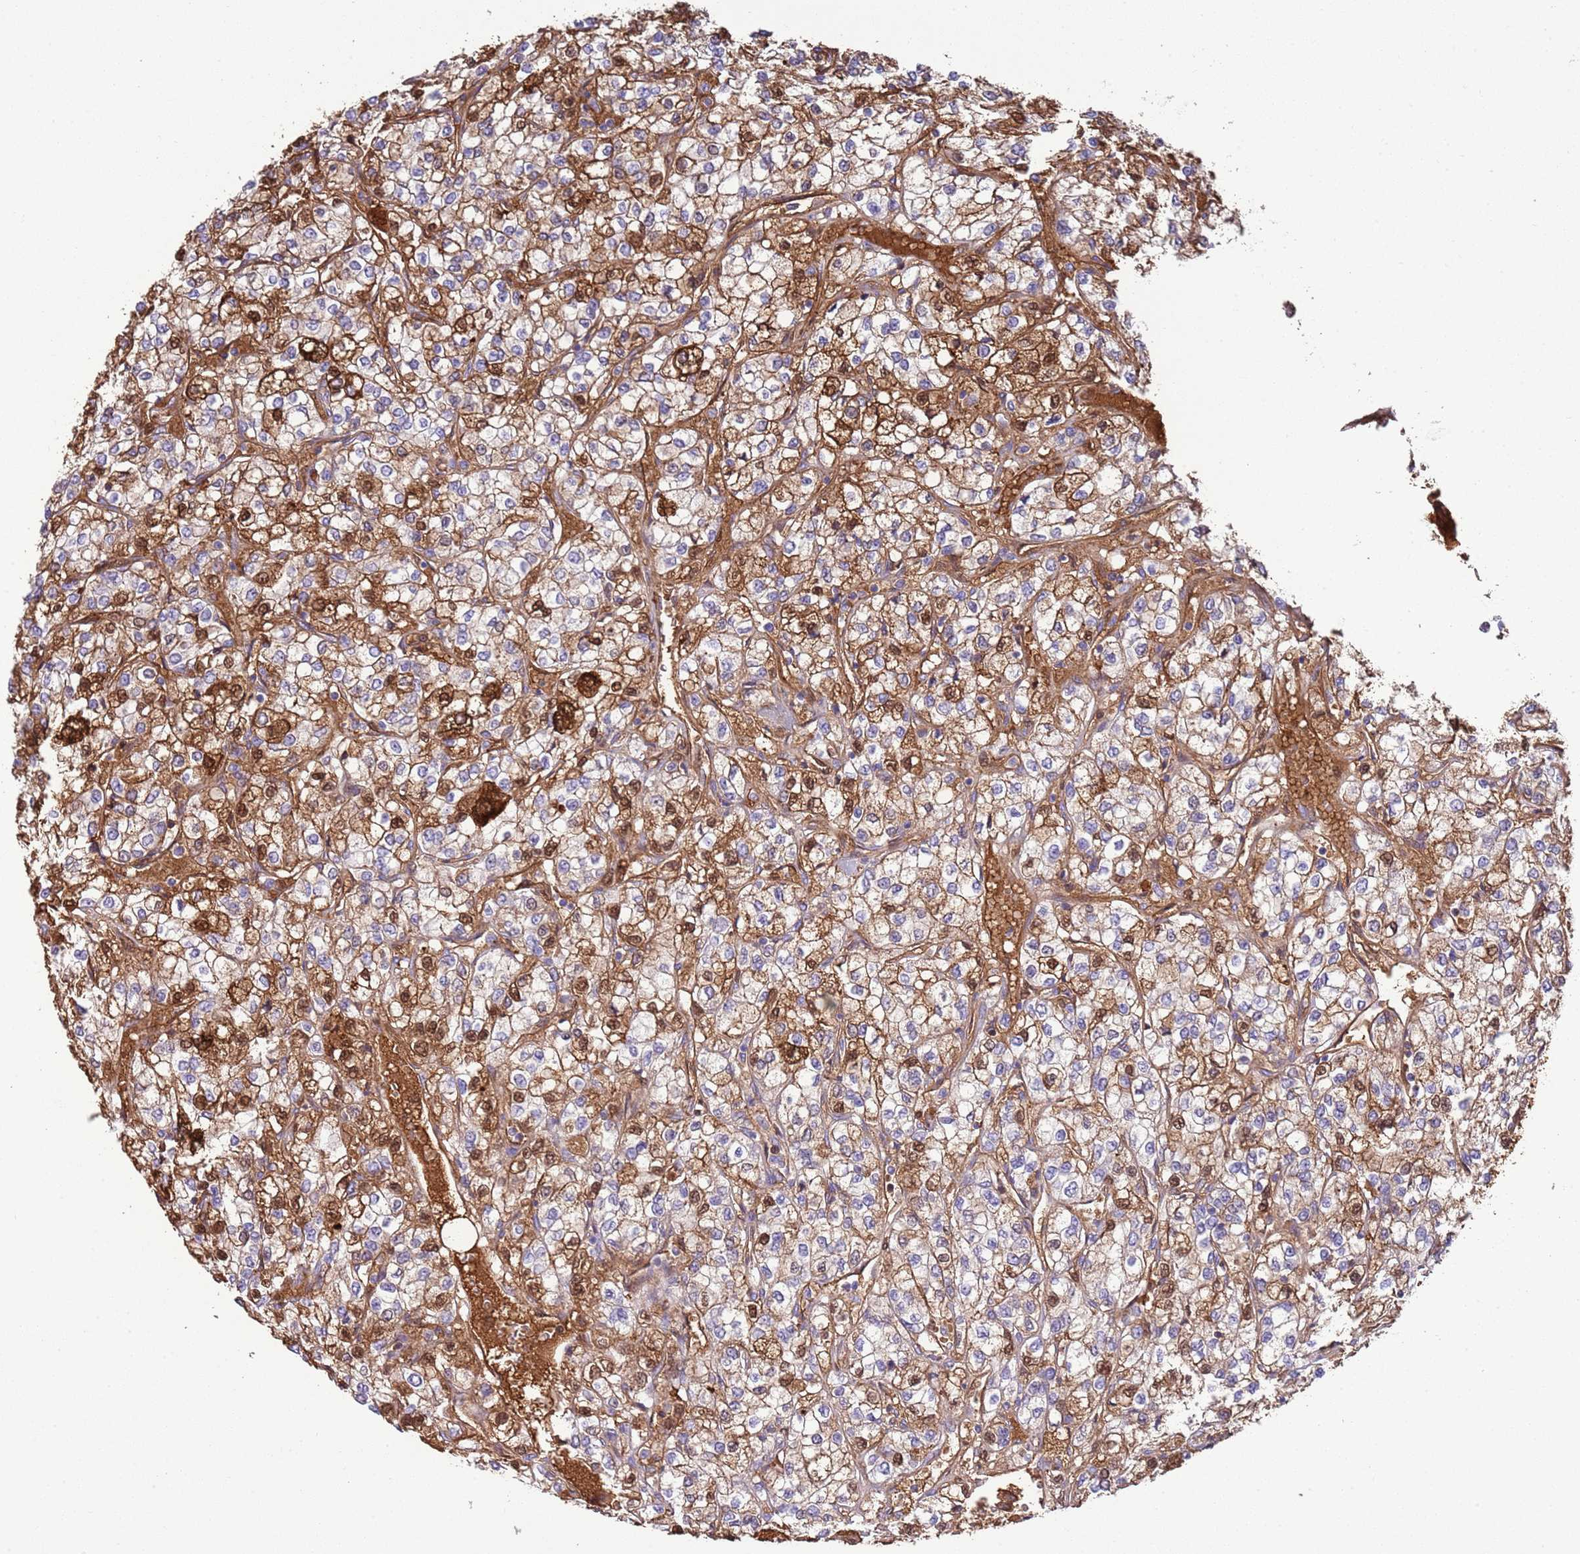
{"staining": {"intensity": "moderate", "quantity": "25%-75%", "location": "cytoplasmic/membranous,nuclear"}, "tissue": "renal cancer", "cell_type": "Tumor cells", "image_type": "cancer", "snomed": [{"axis": "morphology", "description": "Adenocarcinoma, NOS"}, {"axis": "topography", "description": "Kidney"}], "caption": "Renal adenocarcinoma stained with a protein marker exhibits moderate staining in tumor cells.", "gene": "ABHD17C", "patient": {"sex": "male", "age": 80}}